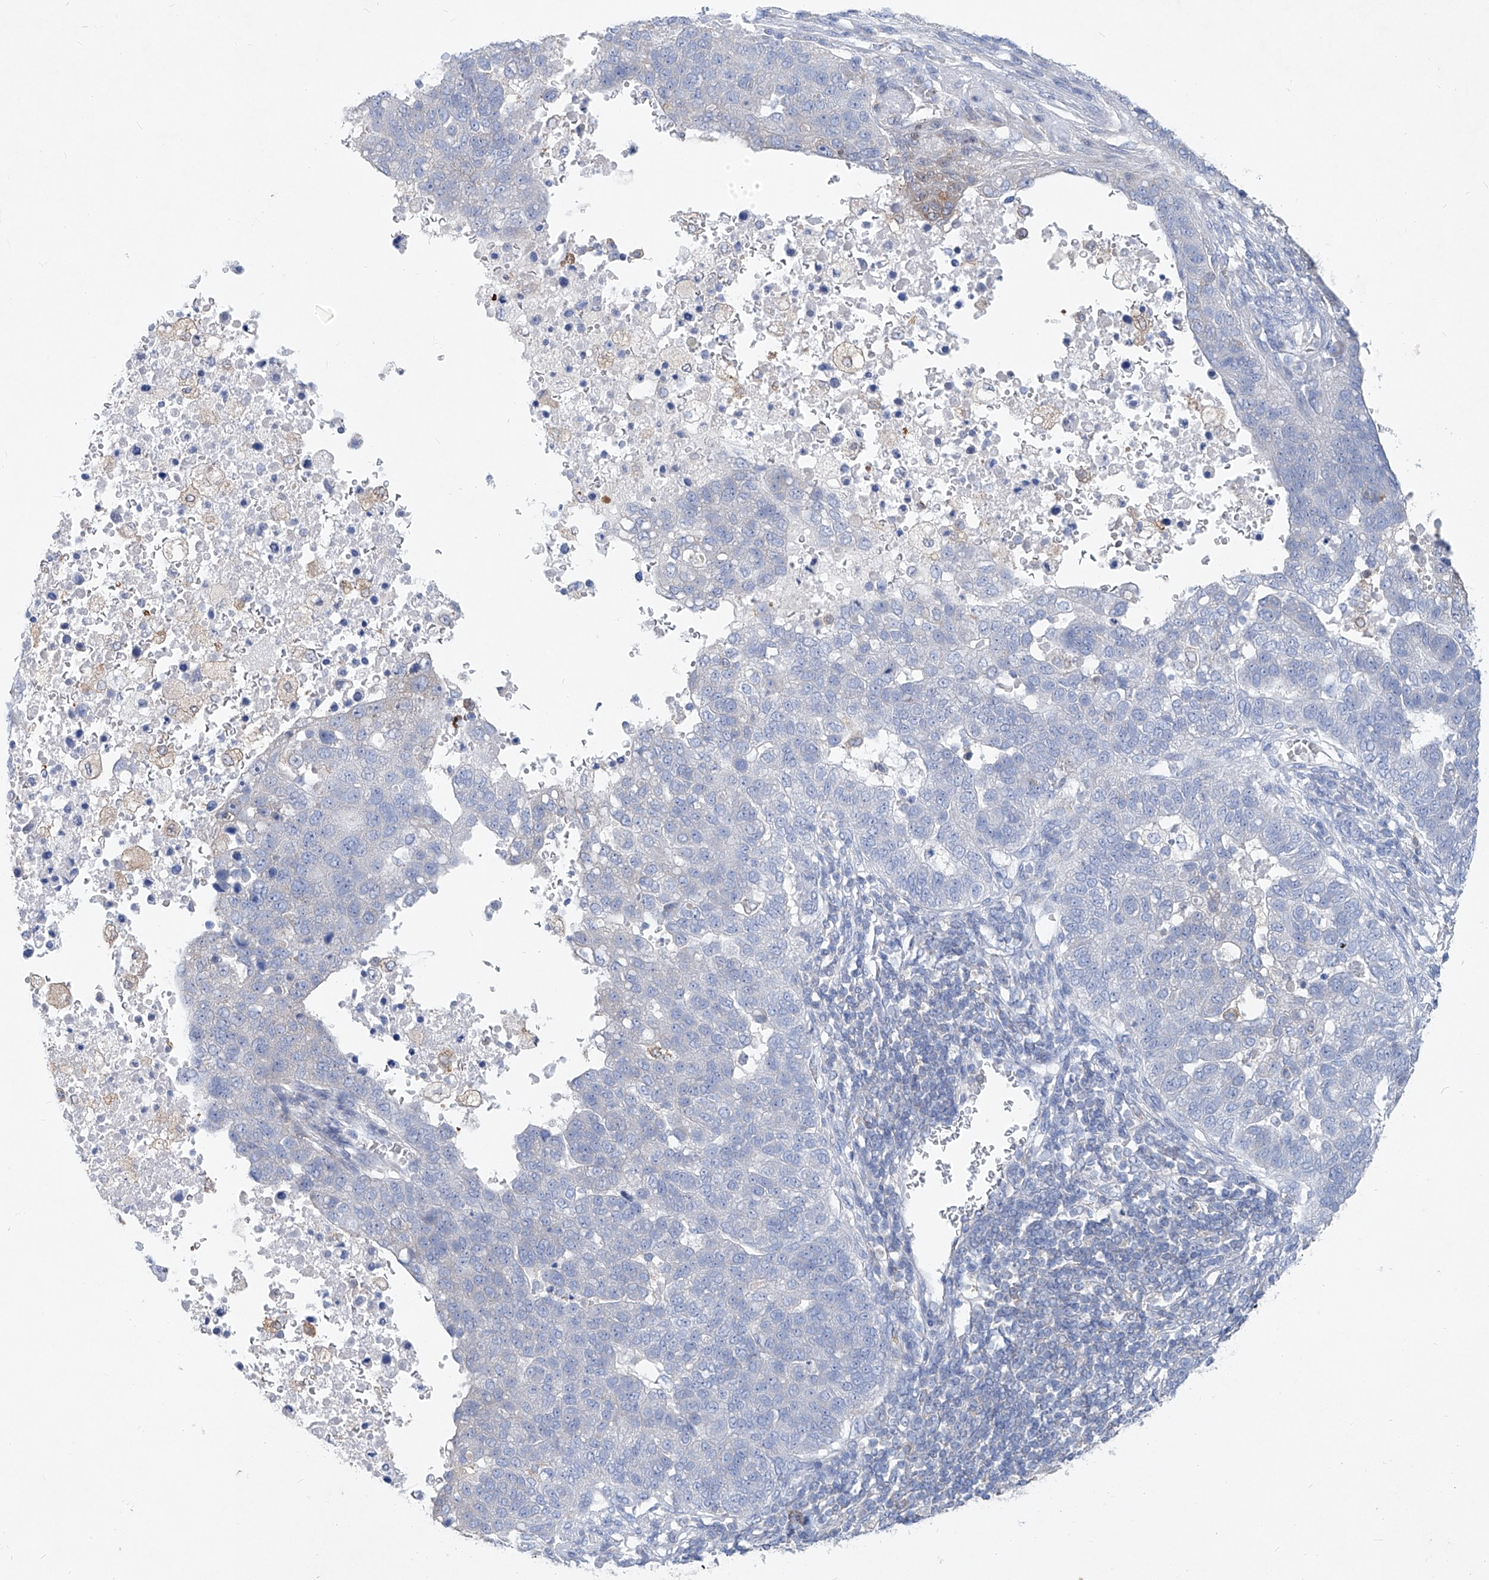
{"staining": {"intensity": "negative", "quantity": "none", "location": "none"}, "tissue": "pancreatic cancer", "cell_type": "Tumor cells", "image_type": "cancer", "snomed": [{"axis": "morphology", "description": "Adenocarcinoma, NOS"}, {"axis": "topography", "description": "Pancreas"}], "caption": "Immunohistochemistry image of pancreatic cancer stained for a protein (brown), which exhibits no positivity in tumor cells.", "gene": "UFL1", "patient": {"sex": "female", "age": 61}}